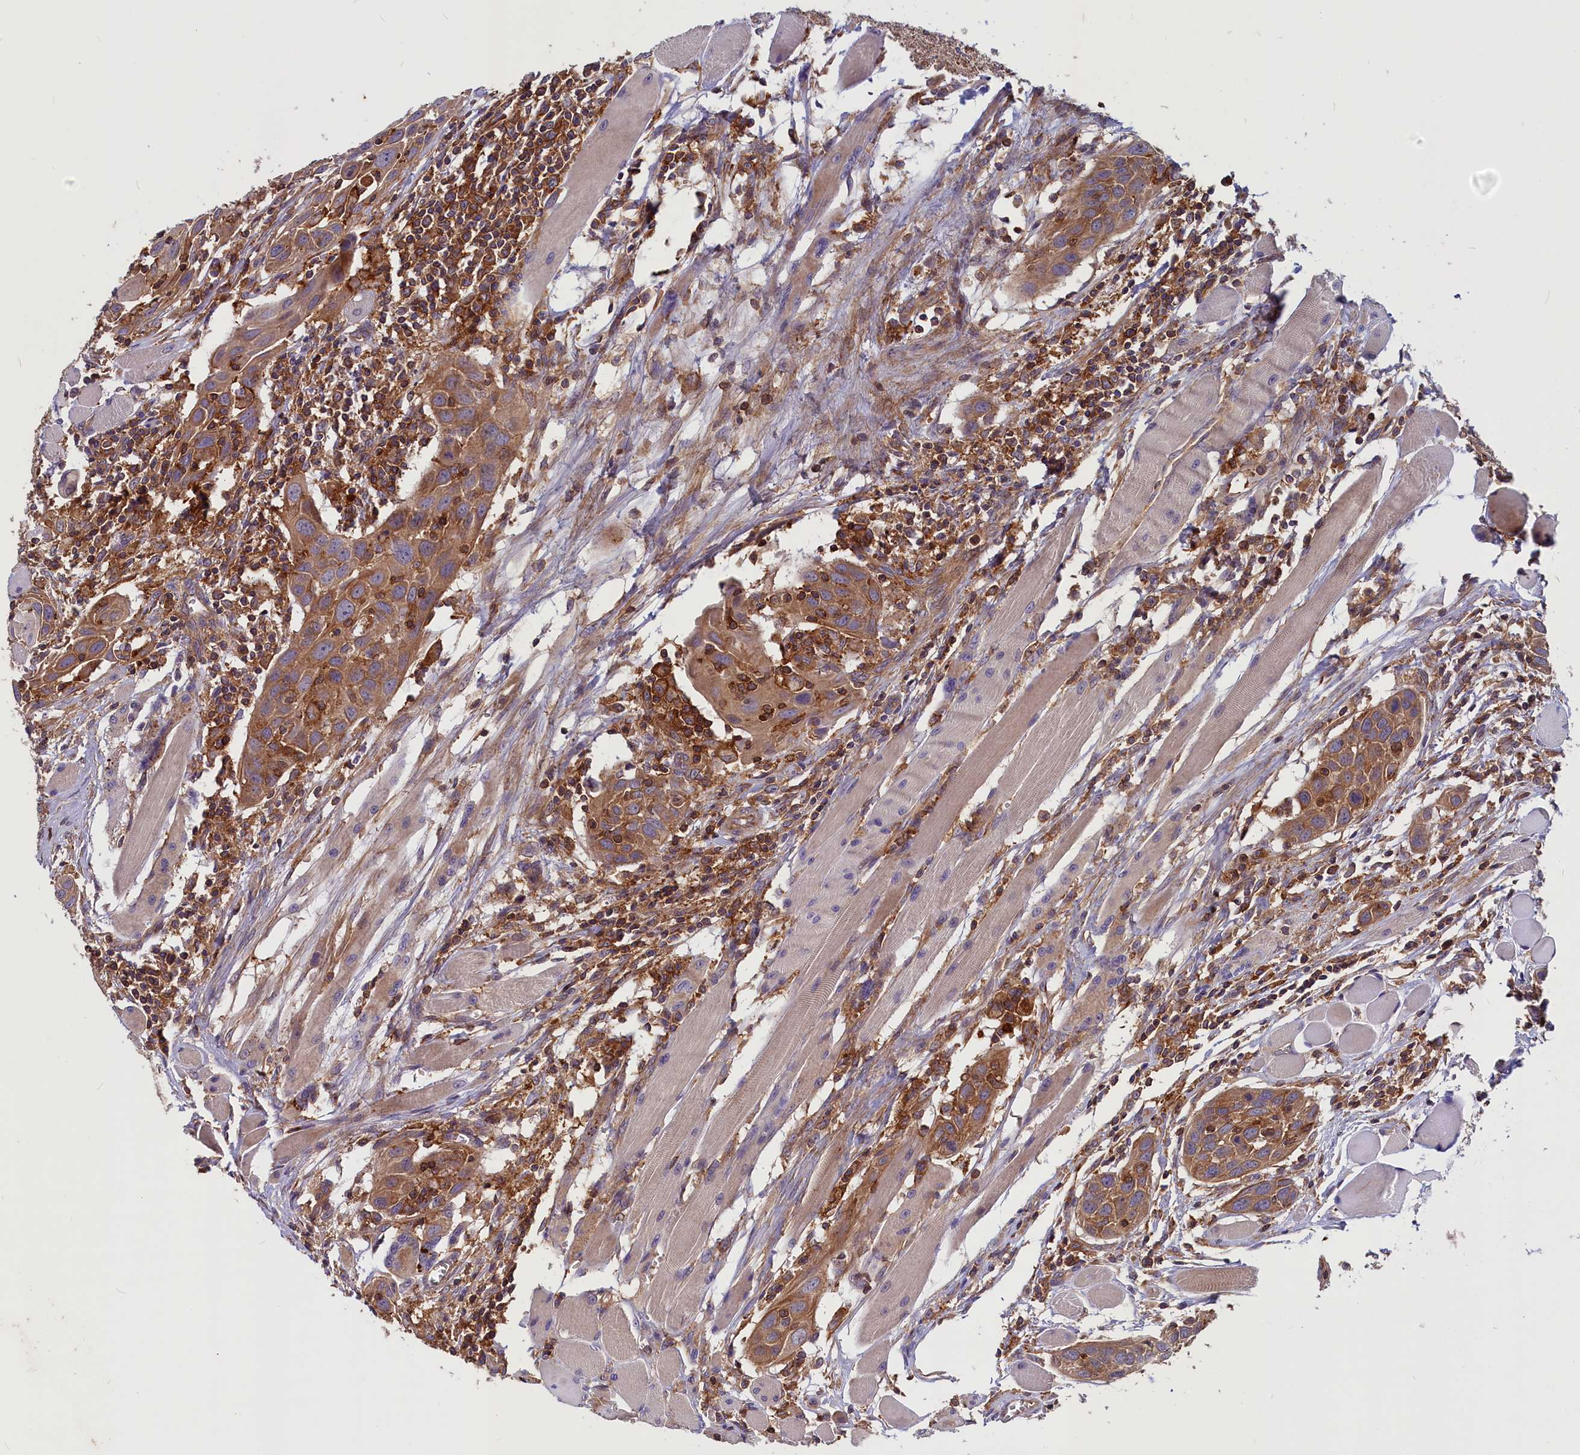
{"staining": {"intensity": "strong", "quantity": ">75%", "location": "cytoplasmic/membranous"}, "tissue": "head and neck cancer", "cell_type": "Tumor cells", "image_type": "cancer", "snomed": [{"axis": "morphology", "description": "Squamous cell carcinoma, NOS"}, {"axis": "topography", "description": "Oral tissue"}, {"axis": "topography", "description": "Head-Neck"}], "caption": "This histopathology image displays IHC staining of head and neck cancer, with high strong cytoplasmic/membranous expression in about >75% of tumor cells.", "gene": "MYO9B", "patient": {"sex": "female", "age": 50}}